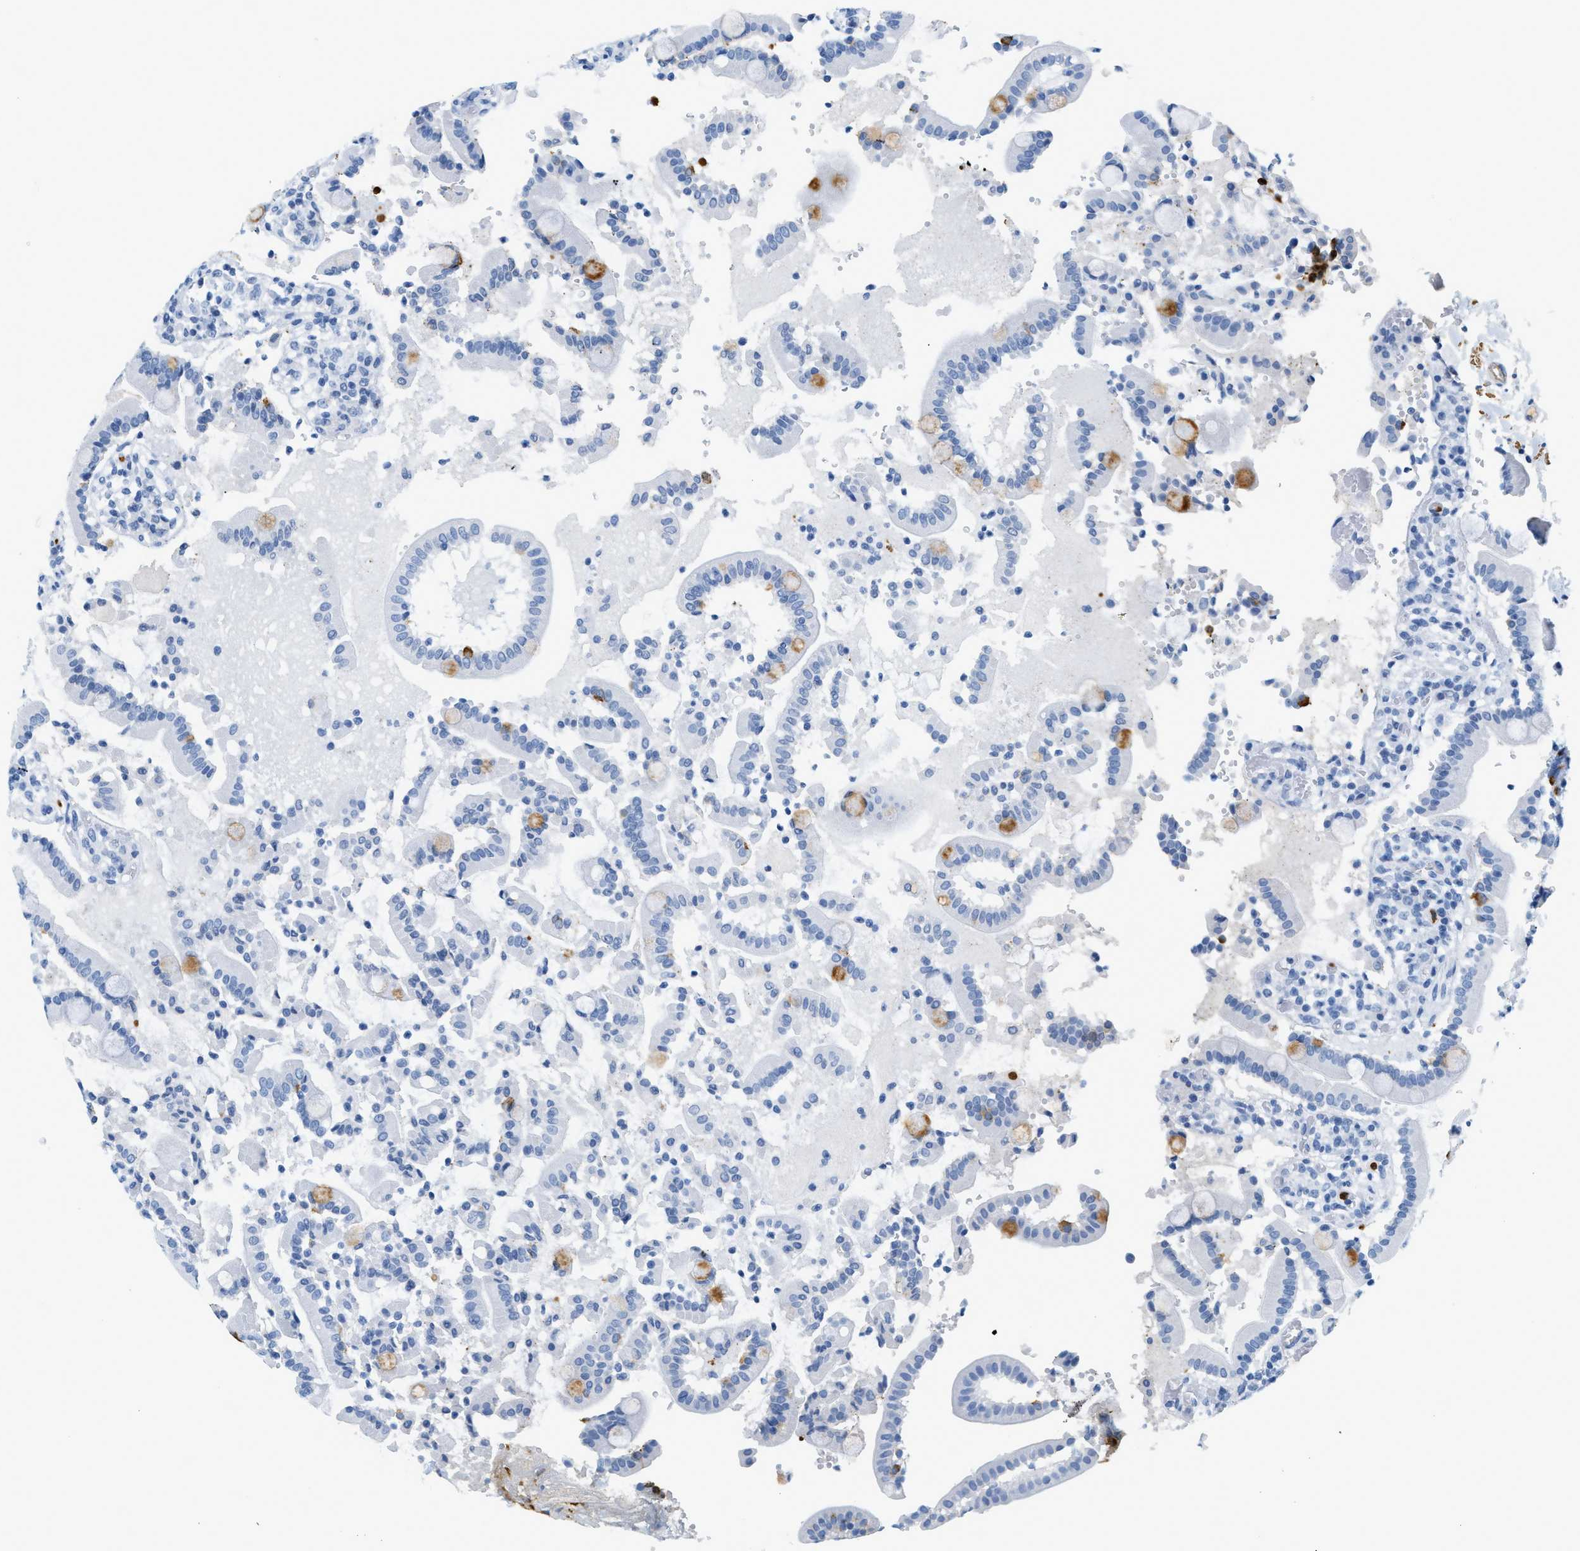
{"staining": {"intensity": "negative", "quantity": "none", "location": "none"}, "tissue": "duodenum", "cell_type": "Glandular cells", "image_type": "normal", "snomed": [{"axis": "morphology", "description": "Normal tissue, NOS"}, {"axis": "topography", "description": "Small intestine, NOS"}], "caption": "The micrograph shows no significant expression in glandular cells of duodenum.", "gene": "LCN2", "patient": {"sex": "female", "age": 71}}